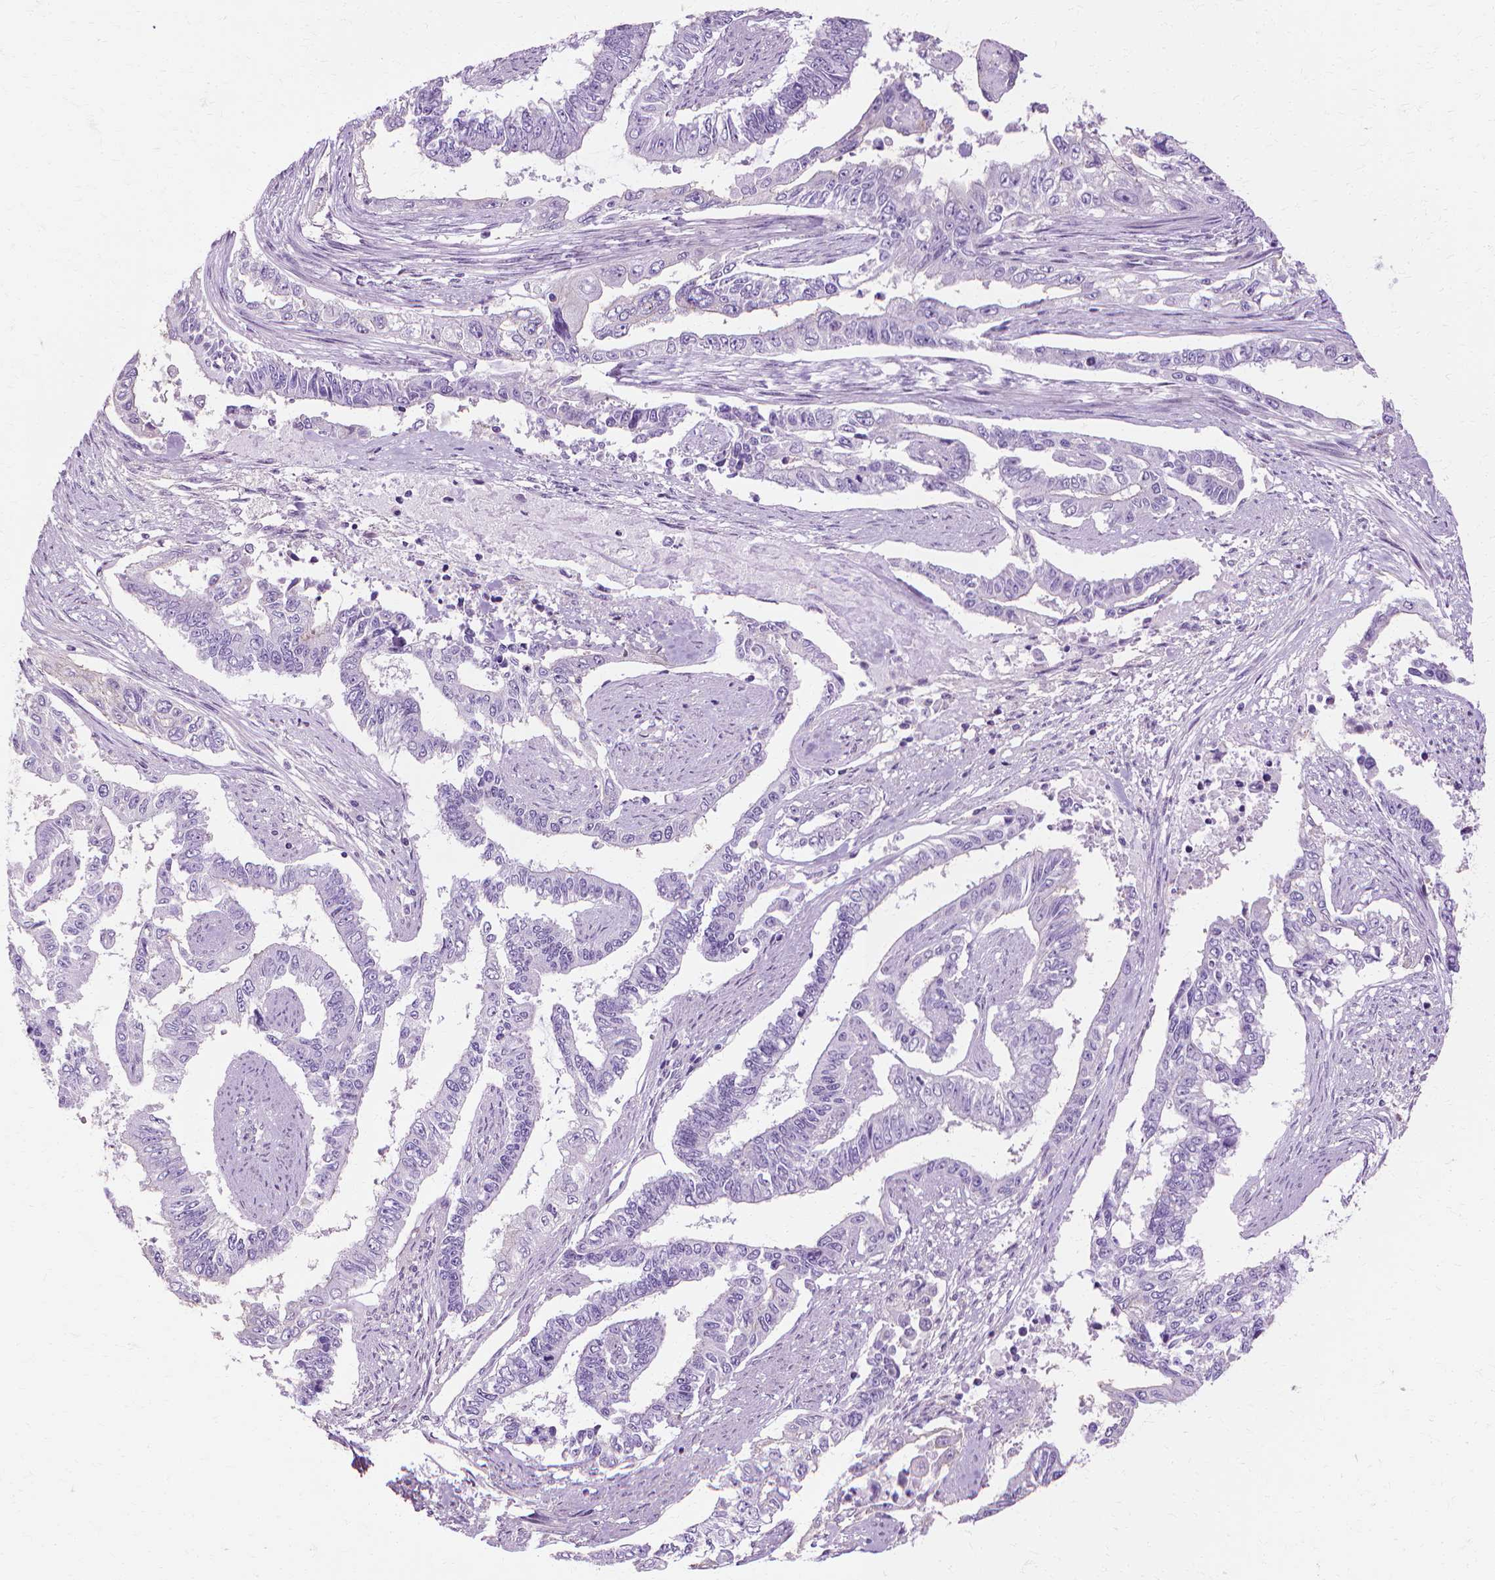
{"staining": {"intensity": "negative", "quantity": "none", "location": "none"}, "tissue": "endometrial cancer", "cell_type": "Tumor cells", "image_type": "cancer", "snomed": [{"axis": "morphology", "description": "Adenocarcinoma, NOS"}, {"axis": "topography", "description": "Uterus"}], "caption": "DAB (3,3'-diaminobenzidine) immunohistochemical staining of adenocarcinoma (endometrial) demonstrates no significant staining in tumor cells.", "gene": "CFAP157", "patient": {"sex": "female", "age": 59}}